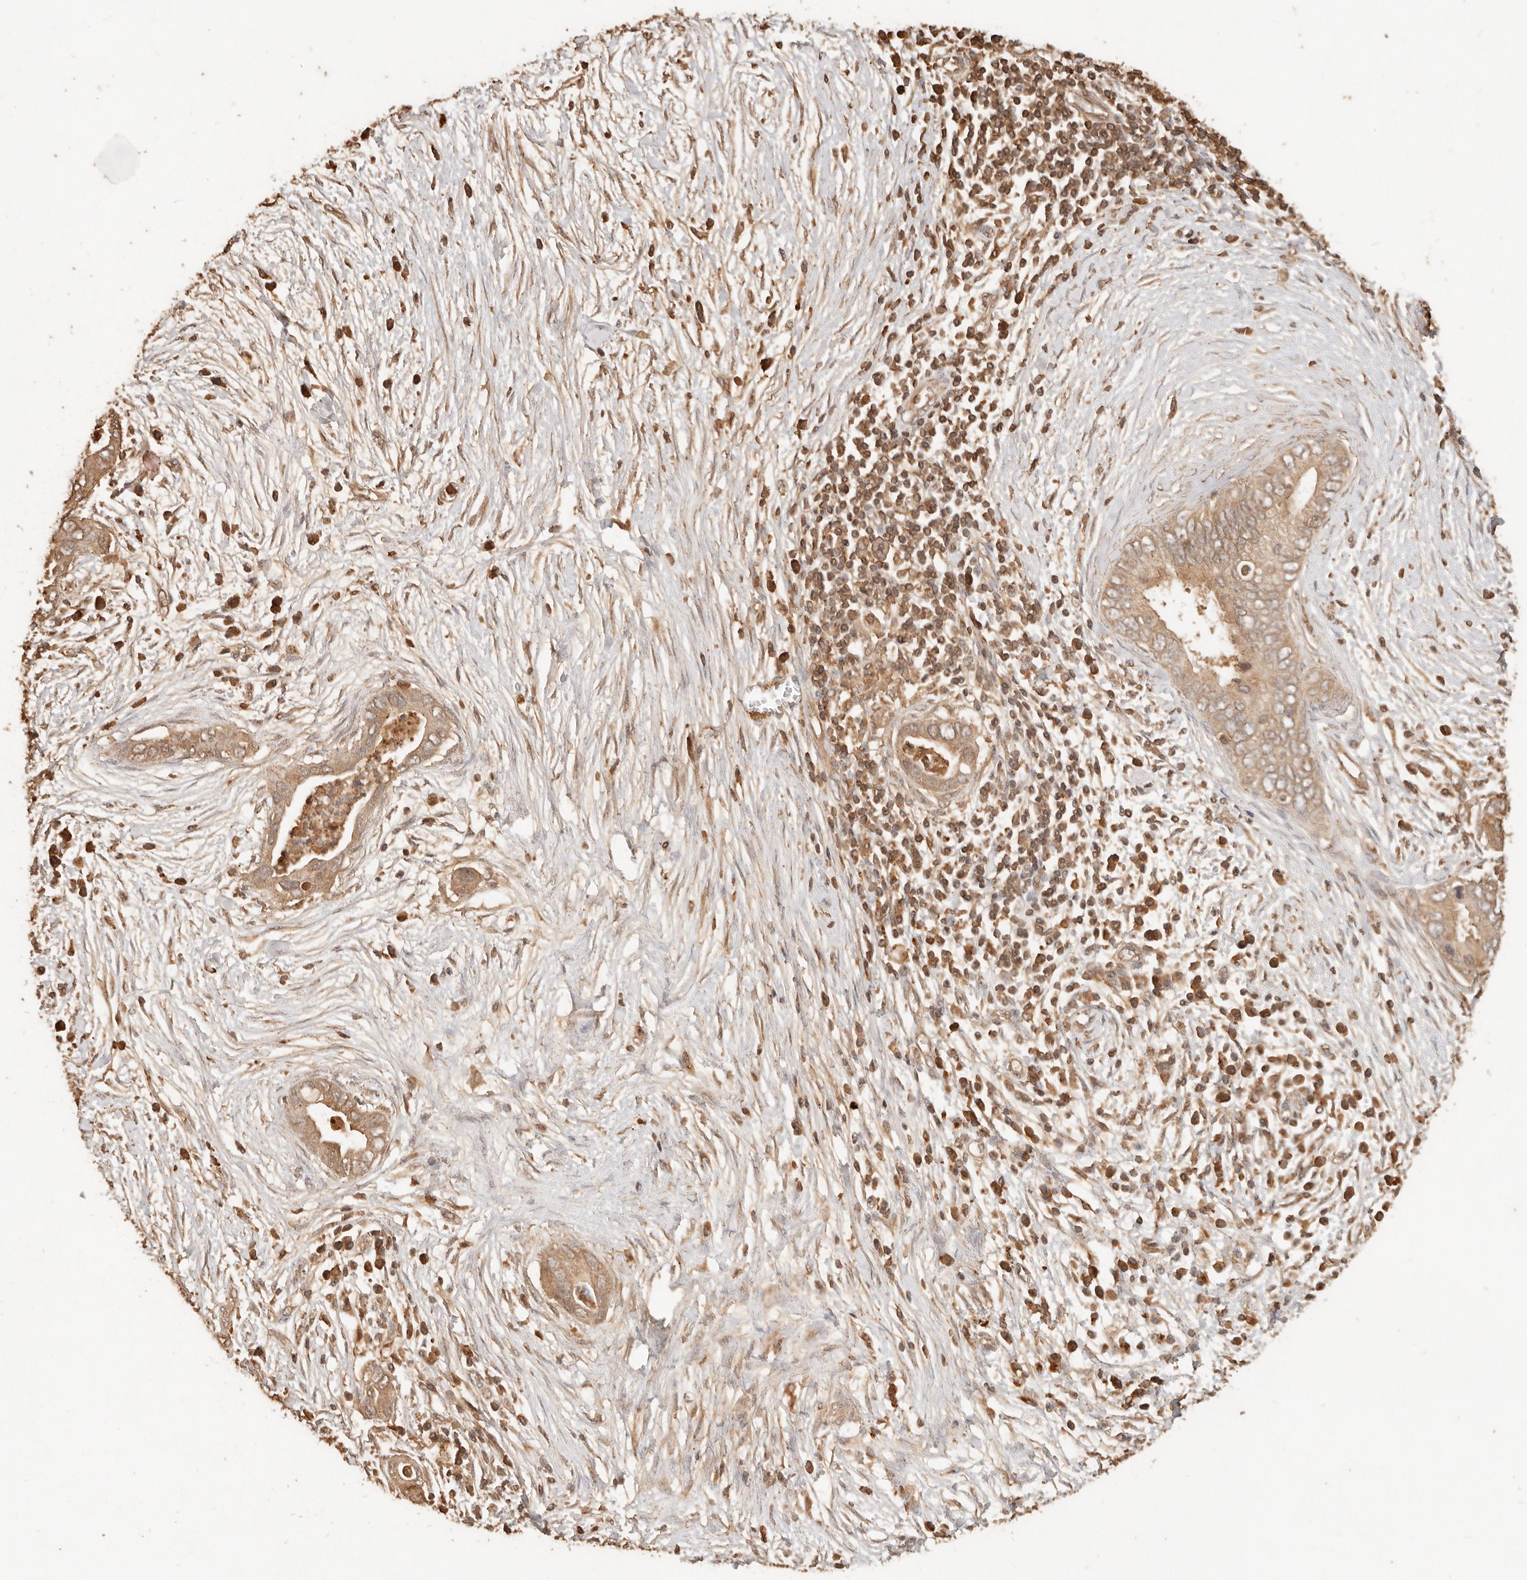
{"staining": {"intensity": "moderate", "quantity": ">75%", "location": "cytoplasmic/membranous"}, "tissue": "pancreatic cancer", "cell_type": "Tumor cells", "image_type": "cancer", "snomed": [{"axis": "morphology", "description": "Adenocarcinoma, NOS"}, {"axis": "topography", "description": "Pancreas"}], "caption": "IHC histopathology image of neoplastic tissue: adenocarcinoma (pancreatic) stained using immunohistochemistry (IHC) reveals medium levels of moderate protein expression localized specifically in the cytoplasmic/membranous of tumor cells, appearing as a cytoplasmic/membranous brown color.", "gene": "FAM180B", "patient": {"sex": "male", "age": 75}}